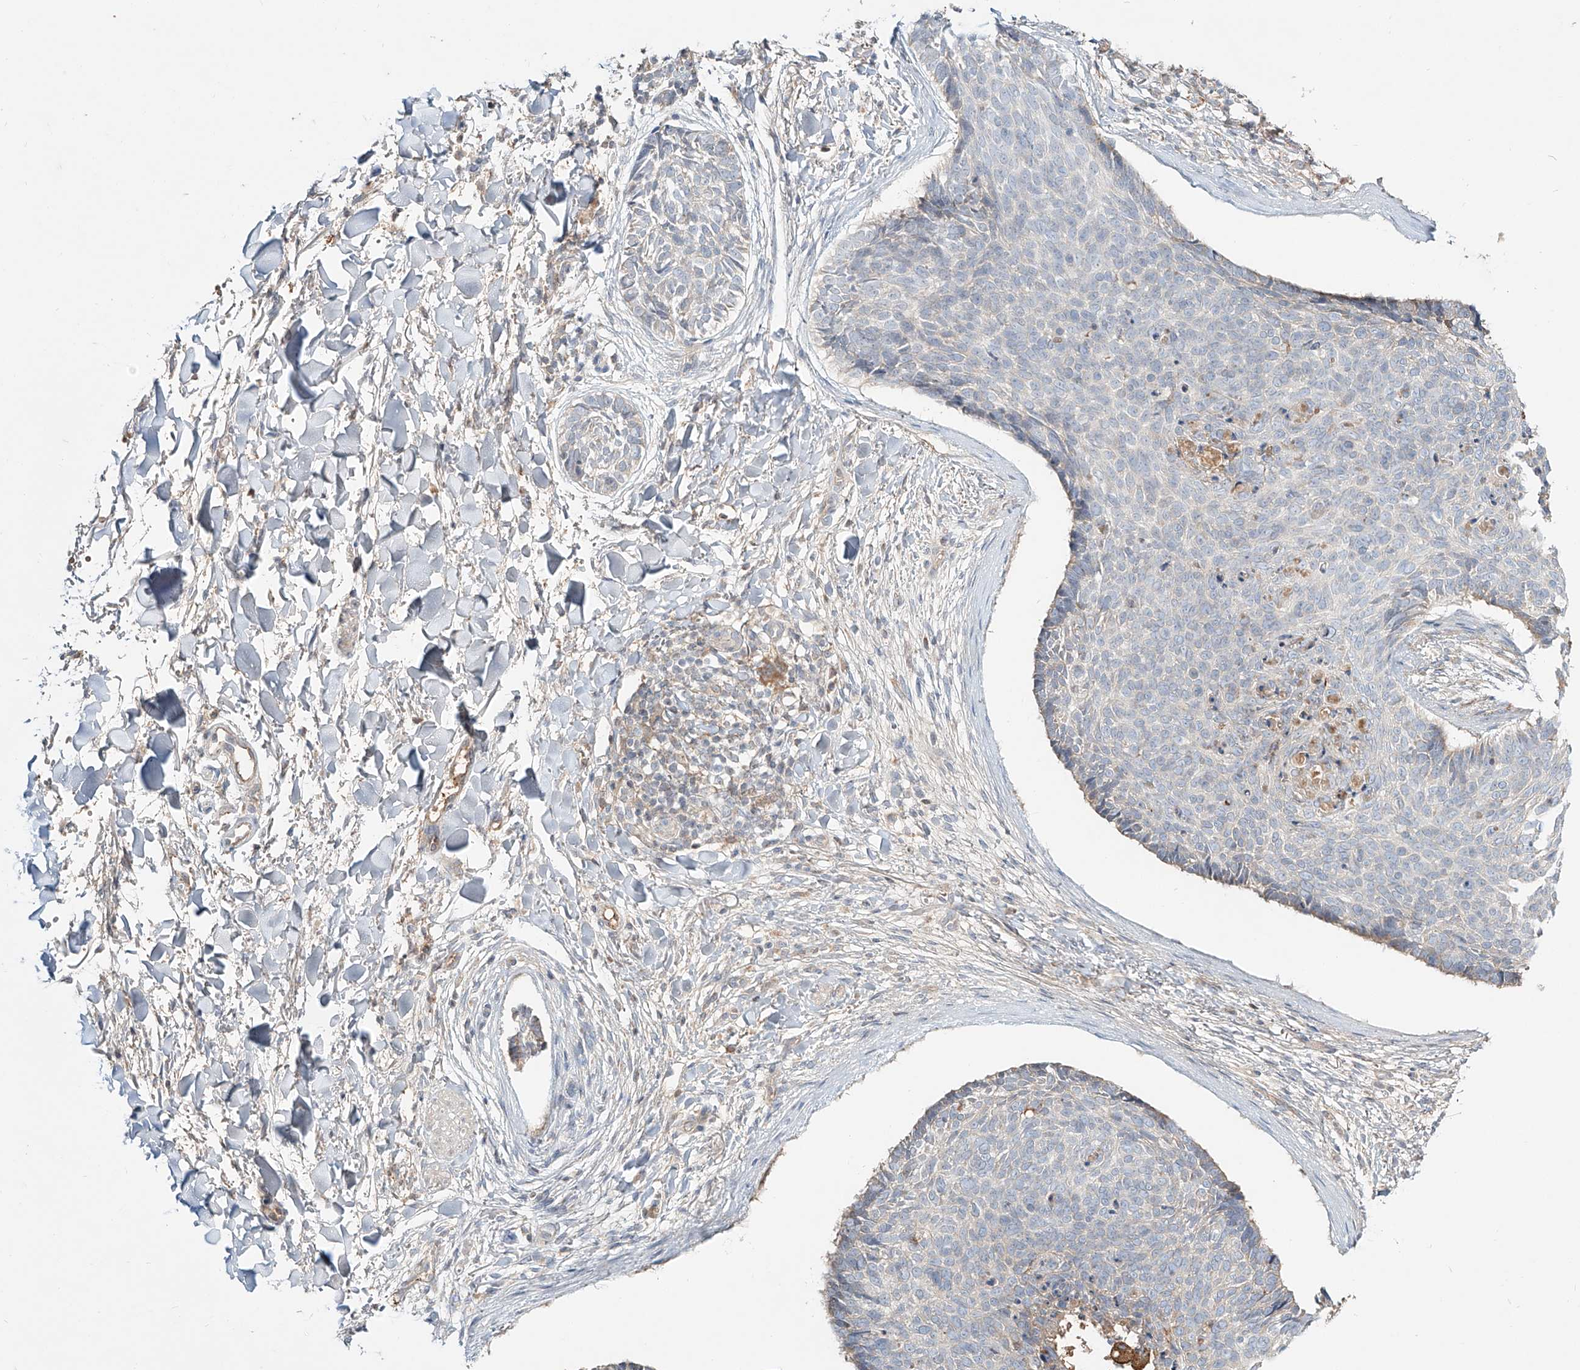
{"staining": {"intensity": "negative", "quantity": "none", "location": "none"}, "tissue": "skin cancer", "cell_type": "Tumor cells", "image_type": "cancer", "snomed": [{"axis": "morphology", "description": "Normal tissue, NOS"}, {"axis": "morphology", "description": "Basal cell carcinoma"}, {"axis": "topography", "description": "Skin"}], "caption": "Skin basal cell carcinoma was stained to show a protein in brown. There is no significant staining in tumor cells.", "gene": "ERO1A", "patient": {"sex": "female", "age": 56}}